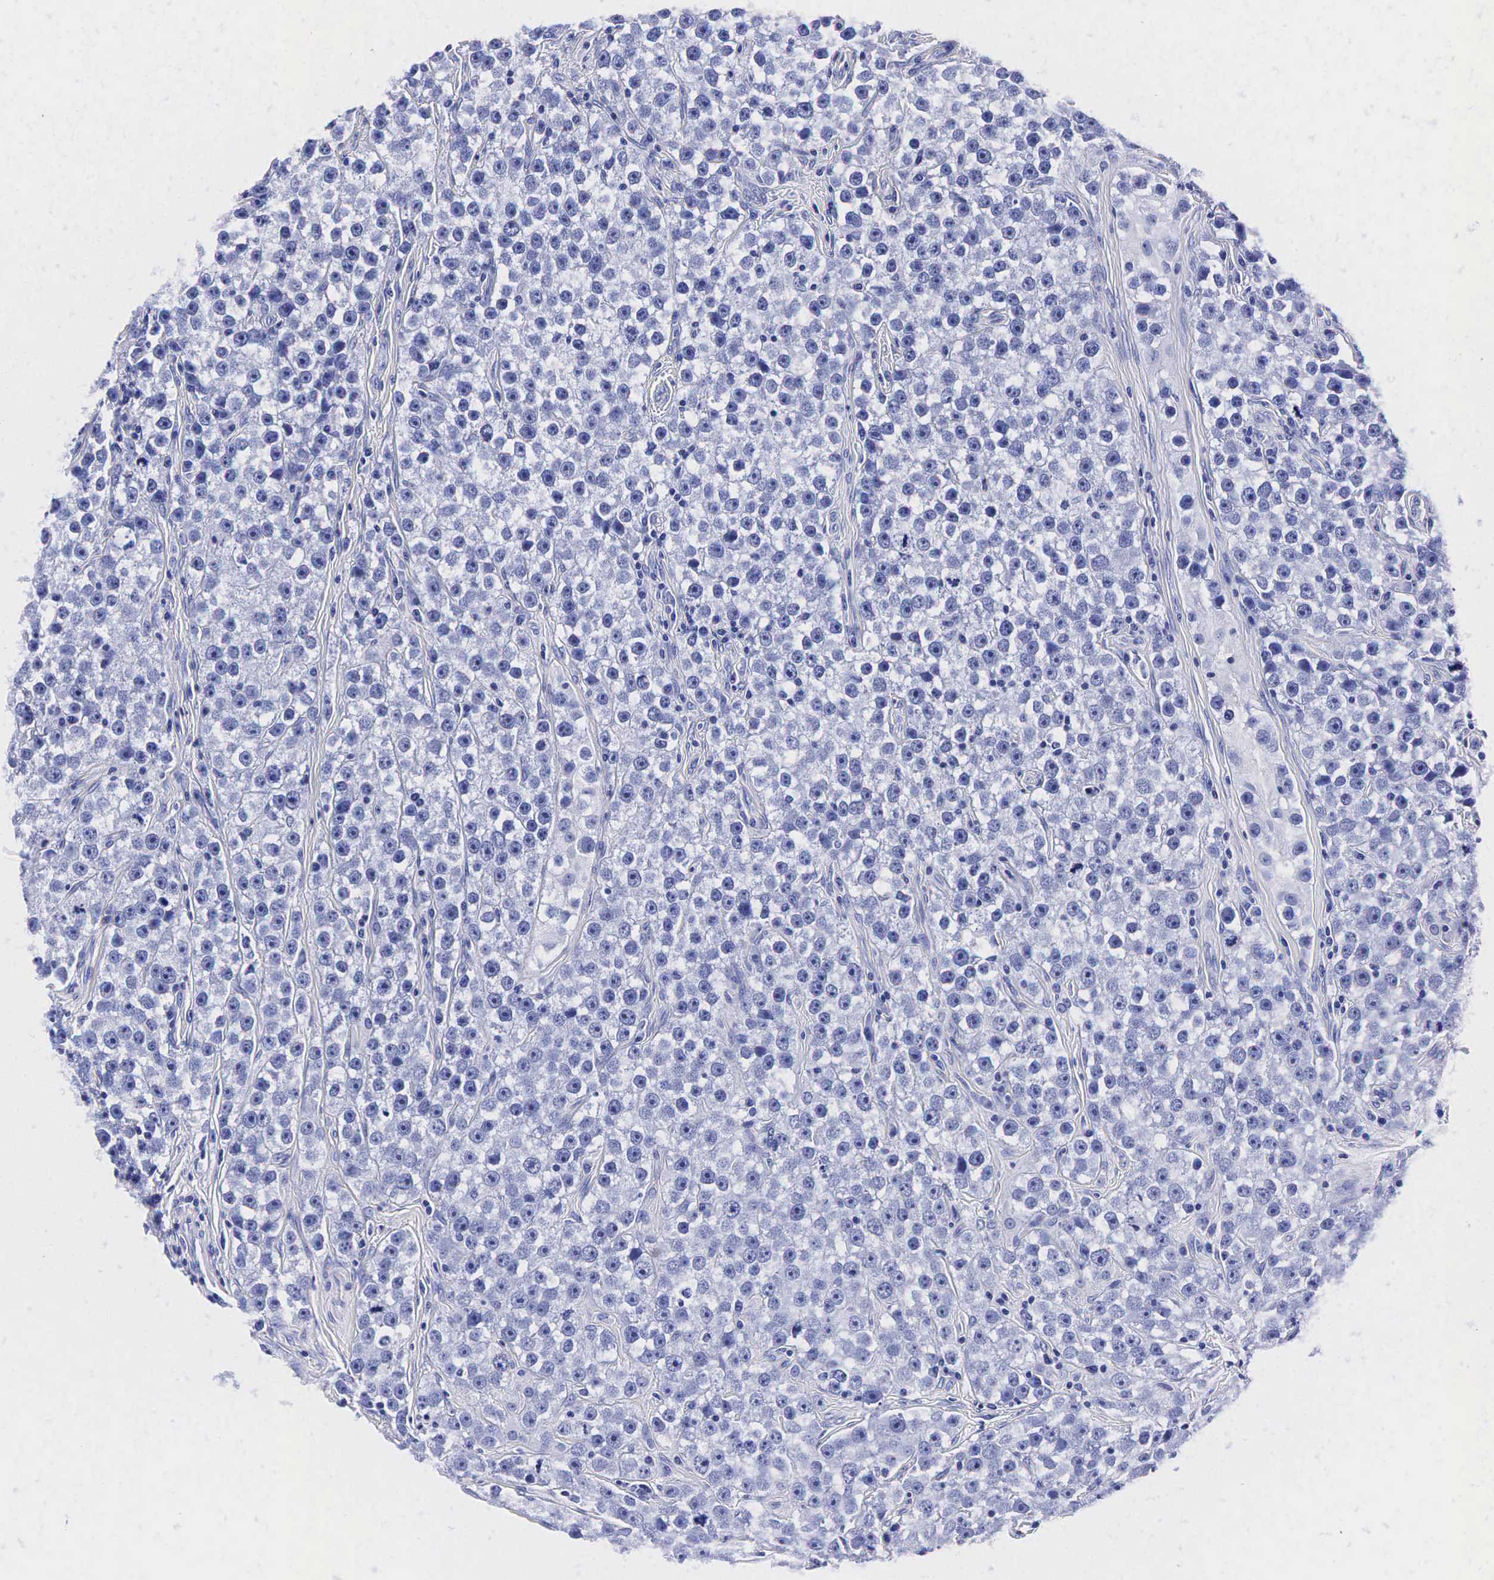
{"staining": {"intensity": "negative", "quantity": "none", "location": "none"}, "tissue": "testis cancer", "cell_type": "Tumor cells", "image_type": "cancer", "snomed": [{"axis": "morphology", "description": "Seminoma, NOS"}, {"axis": "topography", "description": "Testis"}], "caption": "Immunohistochemical staining of human testis cancer (seminoma) displays no significant positivity in tumor cells.", "gene": "TG", "patient": {"sex": "male", "age": 32}}